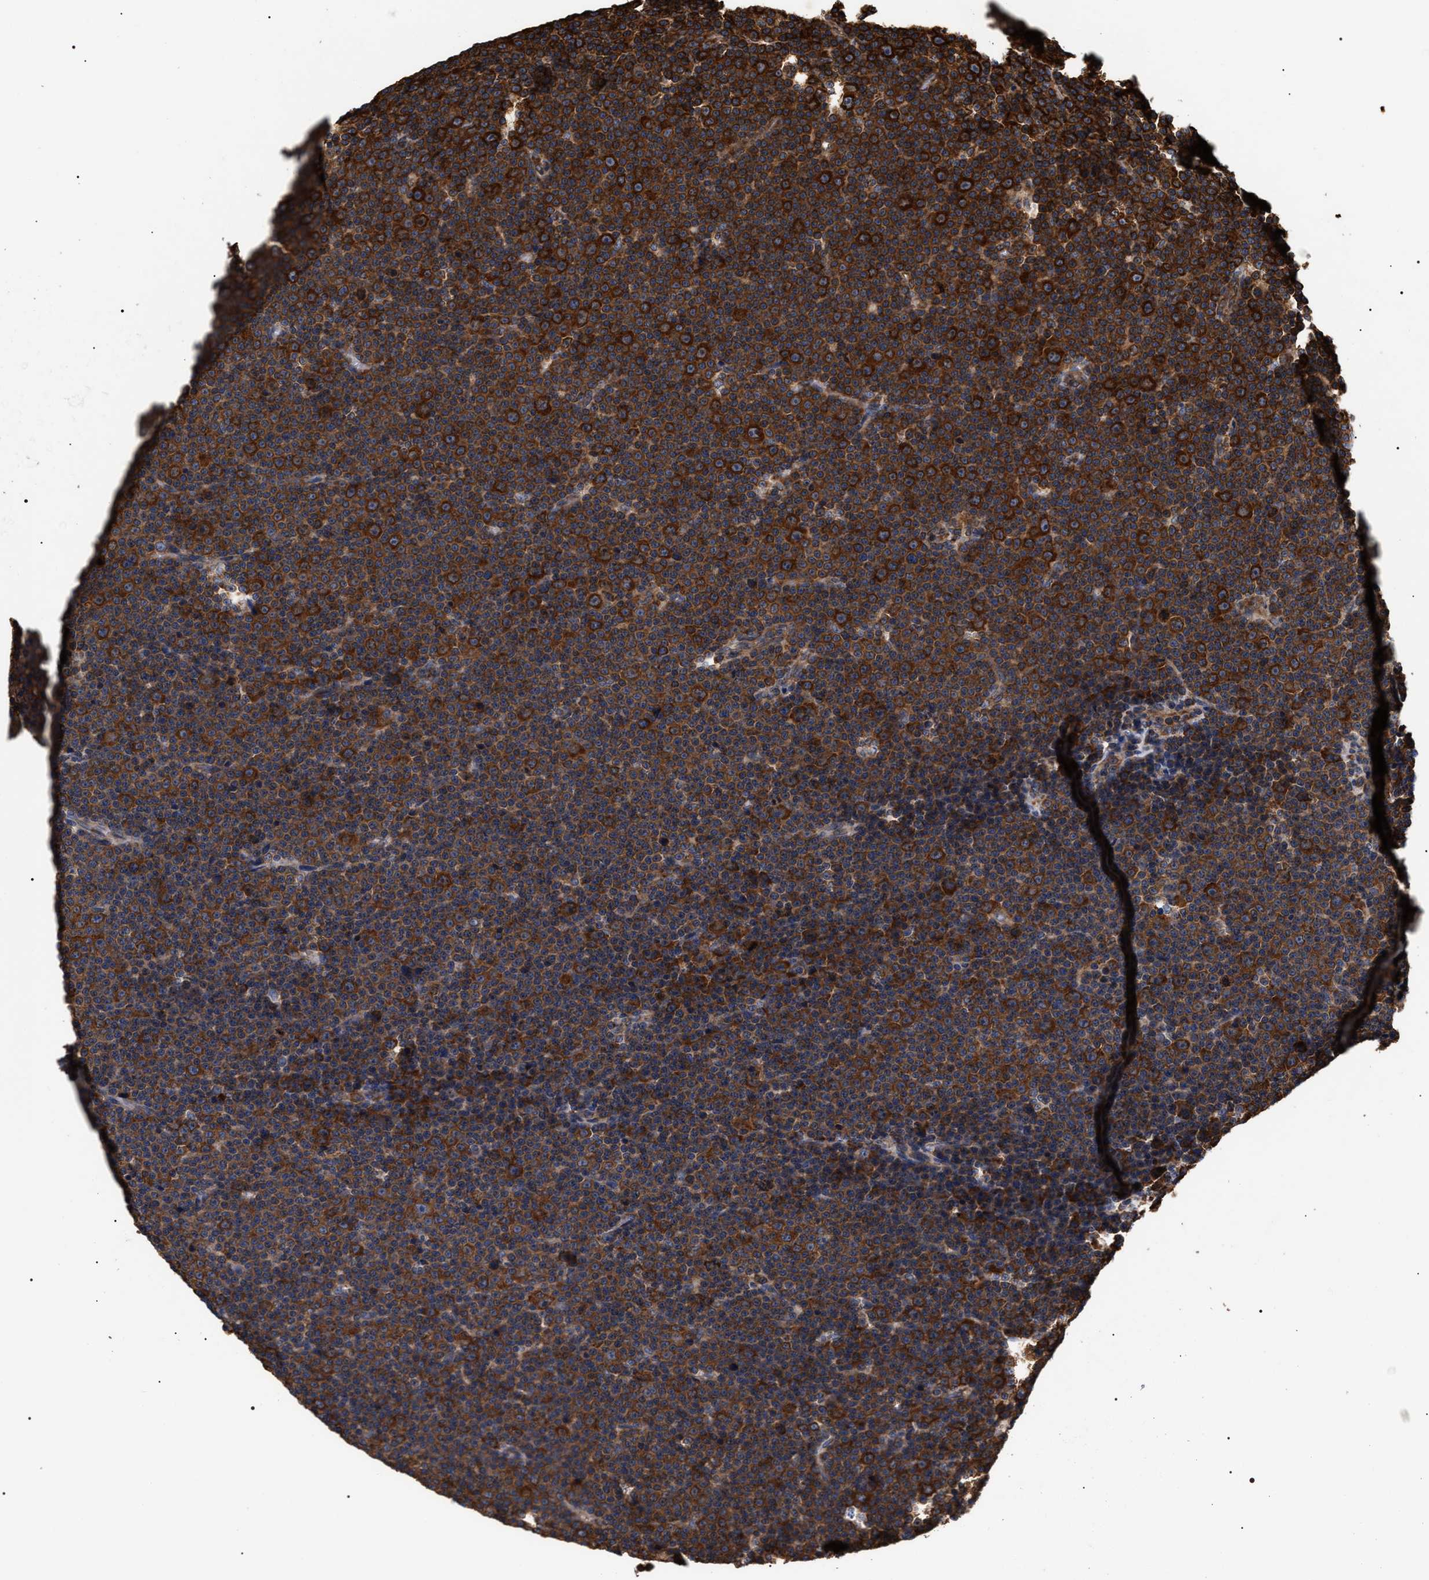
{"staining": {"intensity": "strong", "quantity": ">75%", "location": "cytoplasmic/membranous"}, "tissue": "lymphoma", "cell_type": "Tumor cells", "image_type": "cancer", "snomed": [{"axis": "morphology", "description": "Malignant lymphoma, non-Hodgkin's type, Low grade"}, {"axis": "topography", "description": "Lymph node"}], "caption": "A histopathology image of human lymphoma stained for a protein displays strong cytoplasmic/membranous brown staining in tumor cells.", "gene": "SERBP1", "patient": {"sex": "female", "age": 67}}